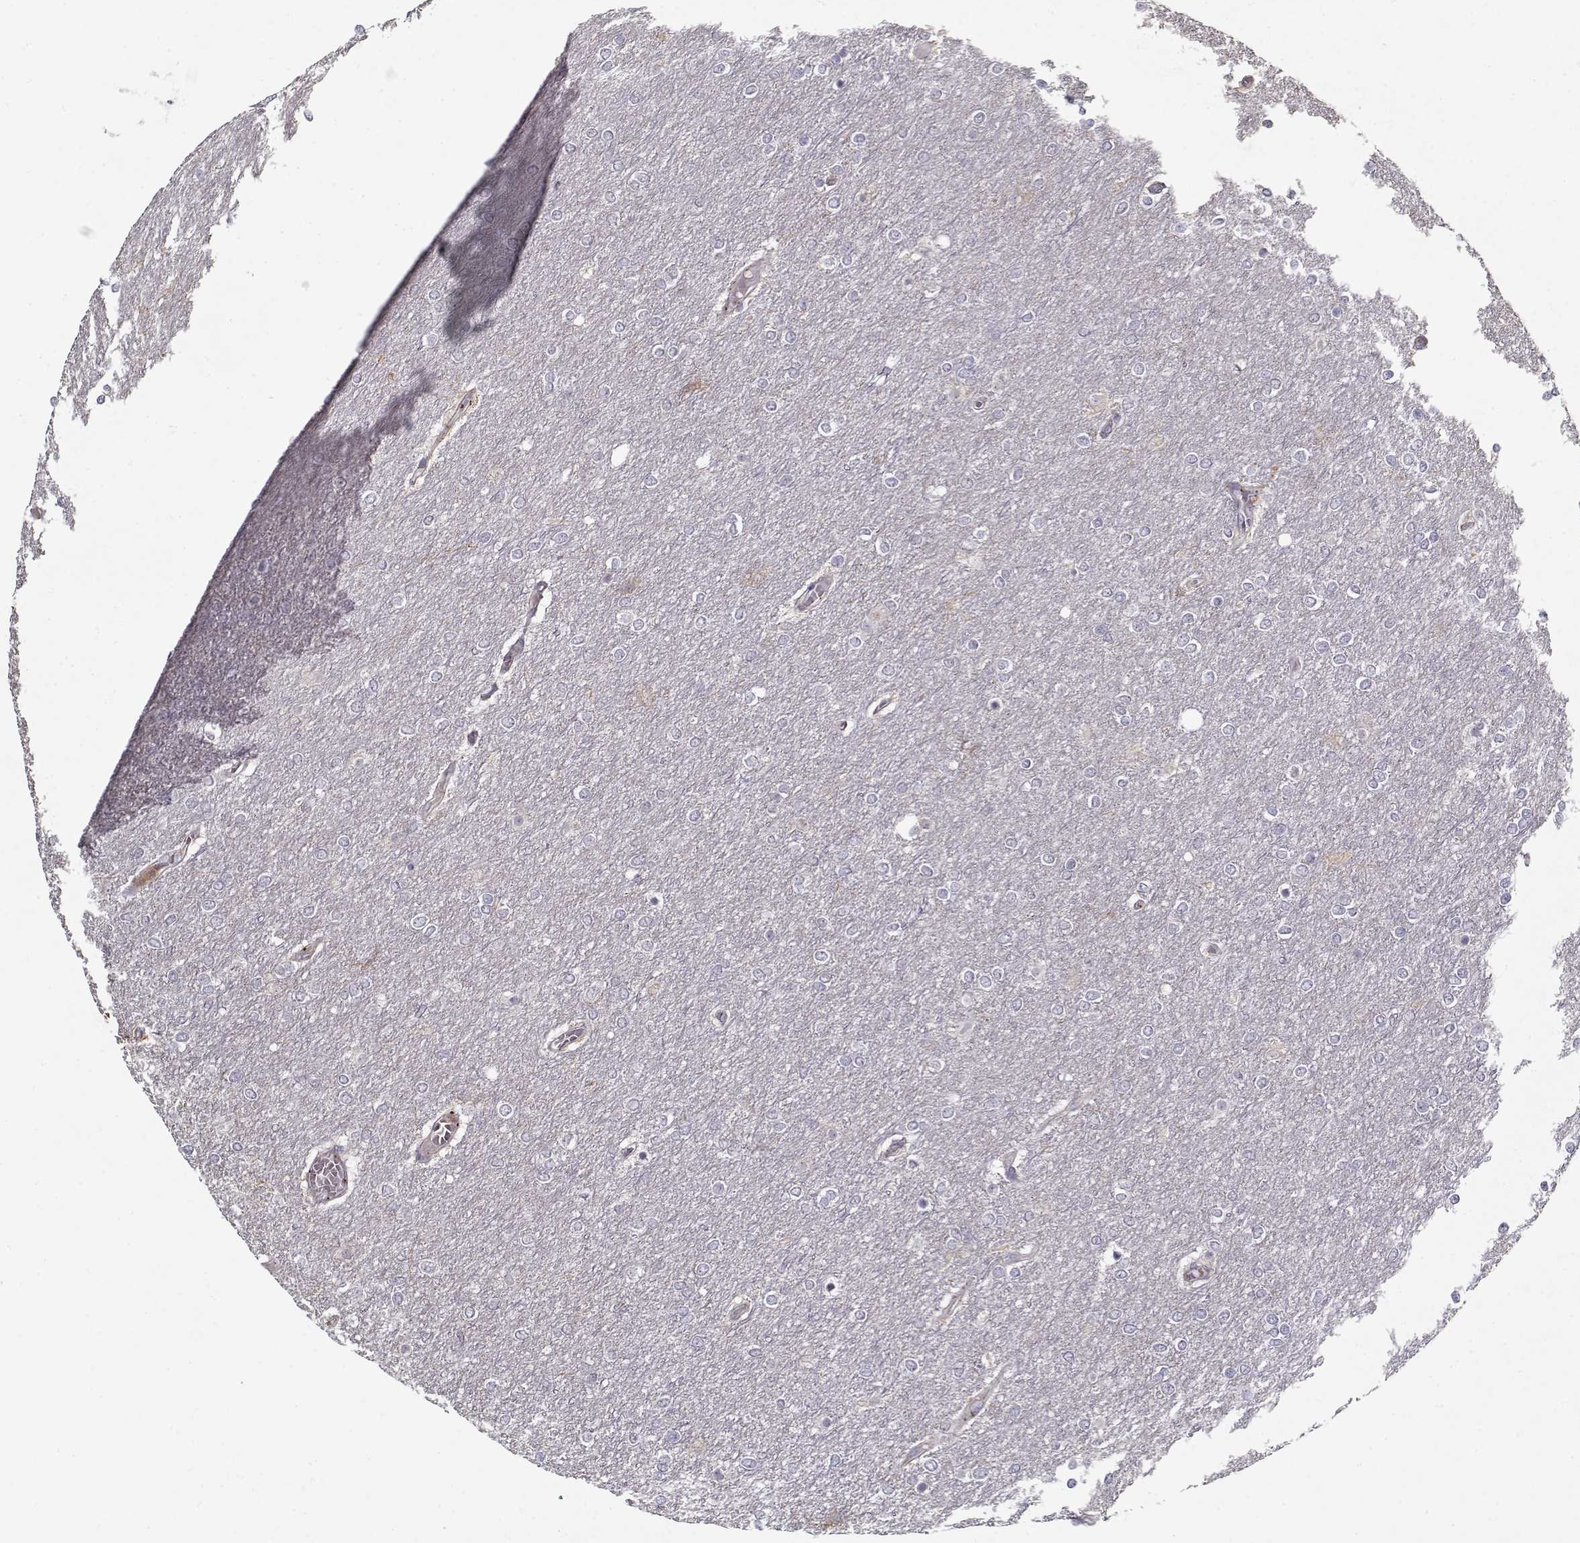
{"staining": {"intensity": "negative", "quantity": "none", "location": "none"}, "tissue": "glioma", "cell_type": "Tumor cells", "image_type": "cancer", "snomed": [{"axis": "morphology", "description": "Glioma, malignant, High grade"}, {"axis": "topography", "description": "Brain"}], "caption": "There is no significant expression in tumor cells of malignant glioma (high-grade).", "gene": "UNC13D", "patient": {"sex": "female", "age": 61}}